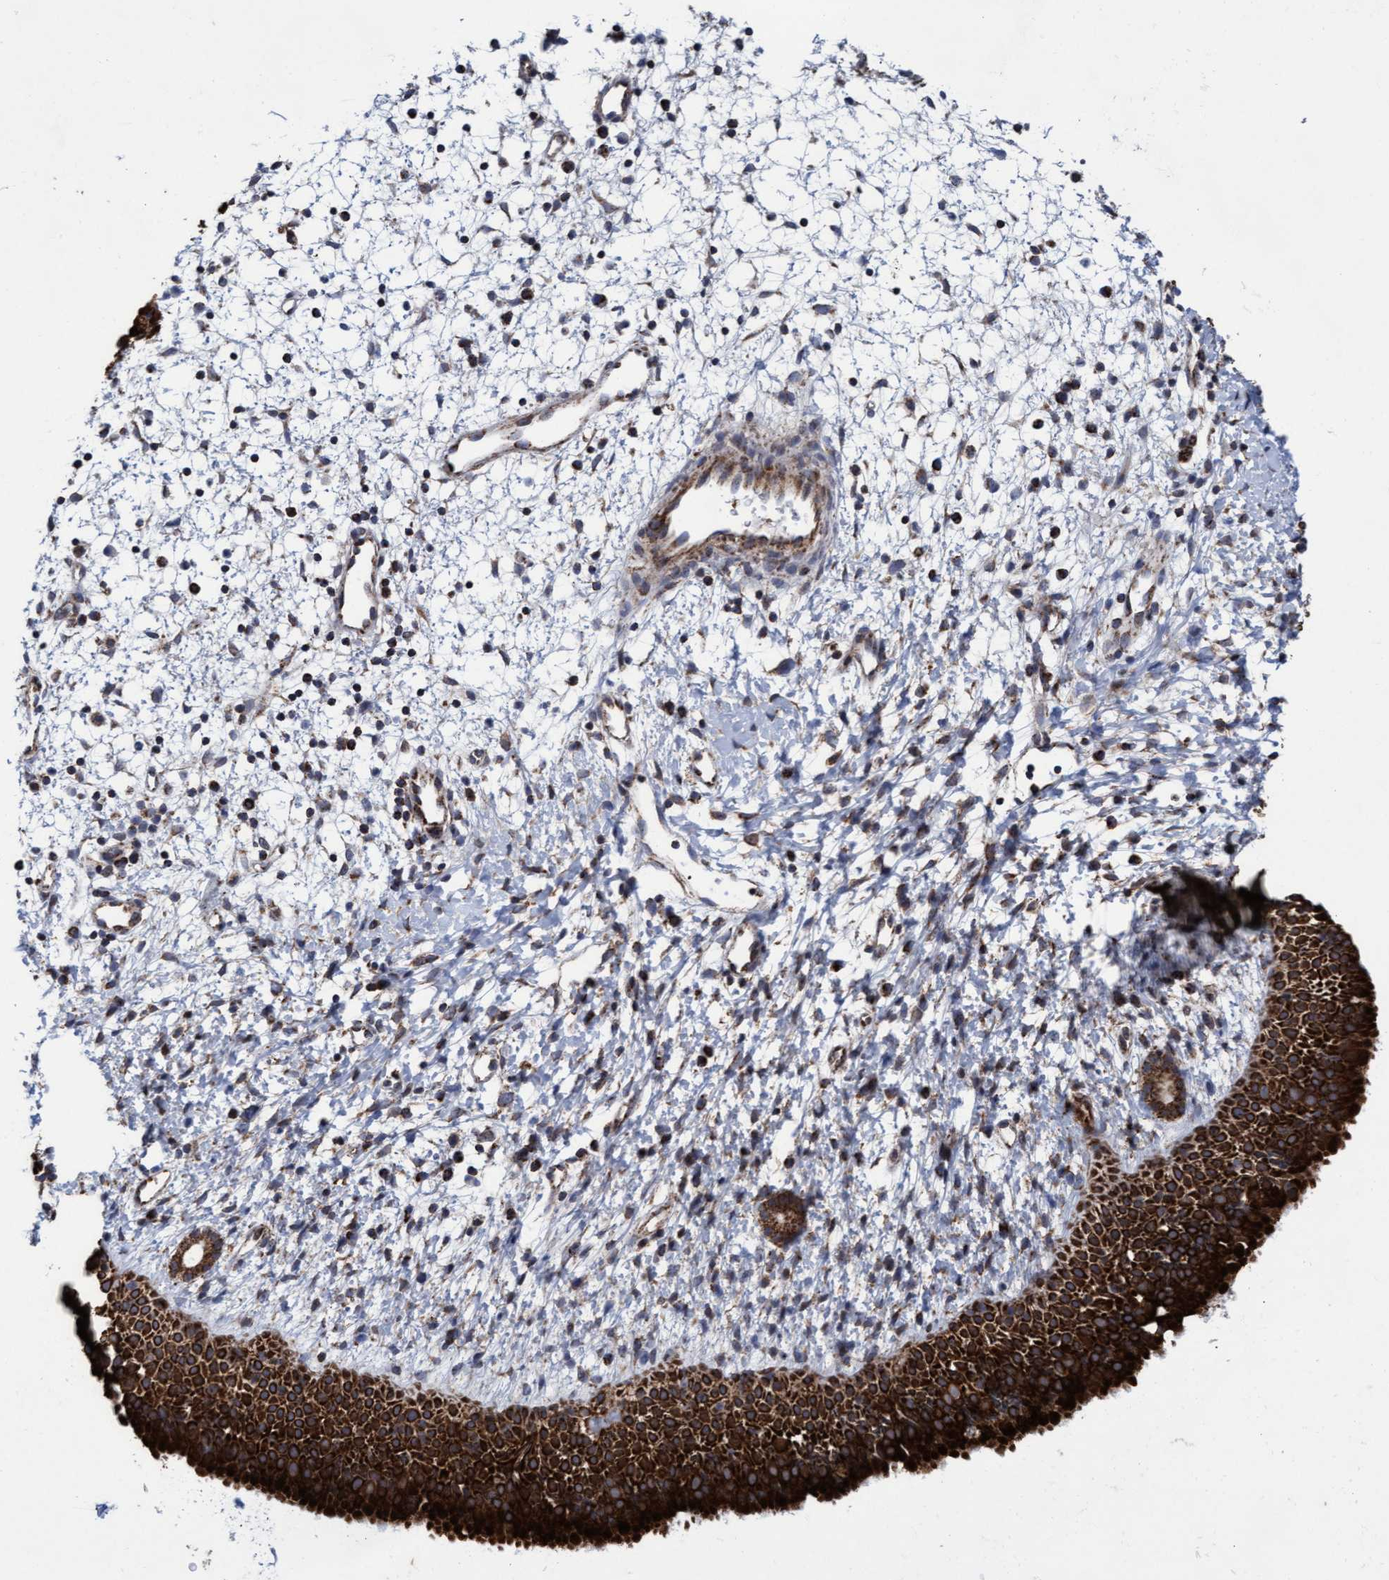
{"staining": {"intensity": "strong", "quantity": ">75%", "location": "cytoplasmic/membranous"}, "tissue": "nasopharynx", "cell_type": "Respiratory epithelial cells", "image_type": "normal", "snomed": [{"axis": "morphology", "description": "Normal tissue, NOS"}, {"axis": "topography", "description": "Nasopharynx"}], "caption": "Unremarkable nasopharynx shows strong cytoplasmic/membranous positivity in approximately >75% of respiratory epithelial cells Using DAB (brown) and hematoxylin (blue) stains, captured at high magnification using brightfield microscopy..", "gene": "MRPL38", "patient": {"sex": "male", "age": 22}}